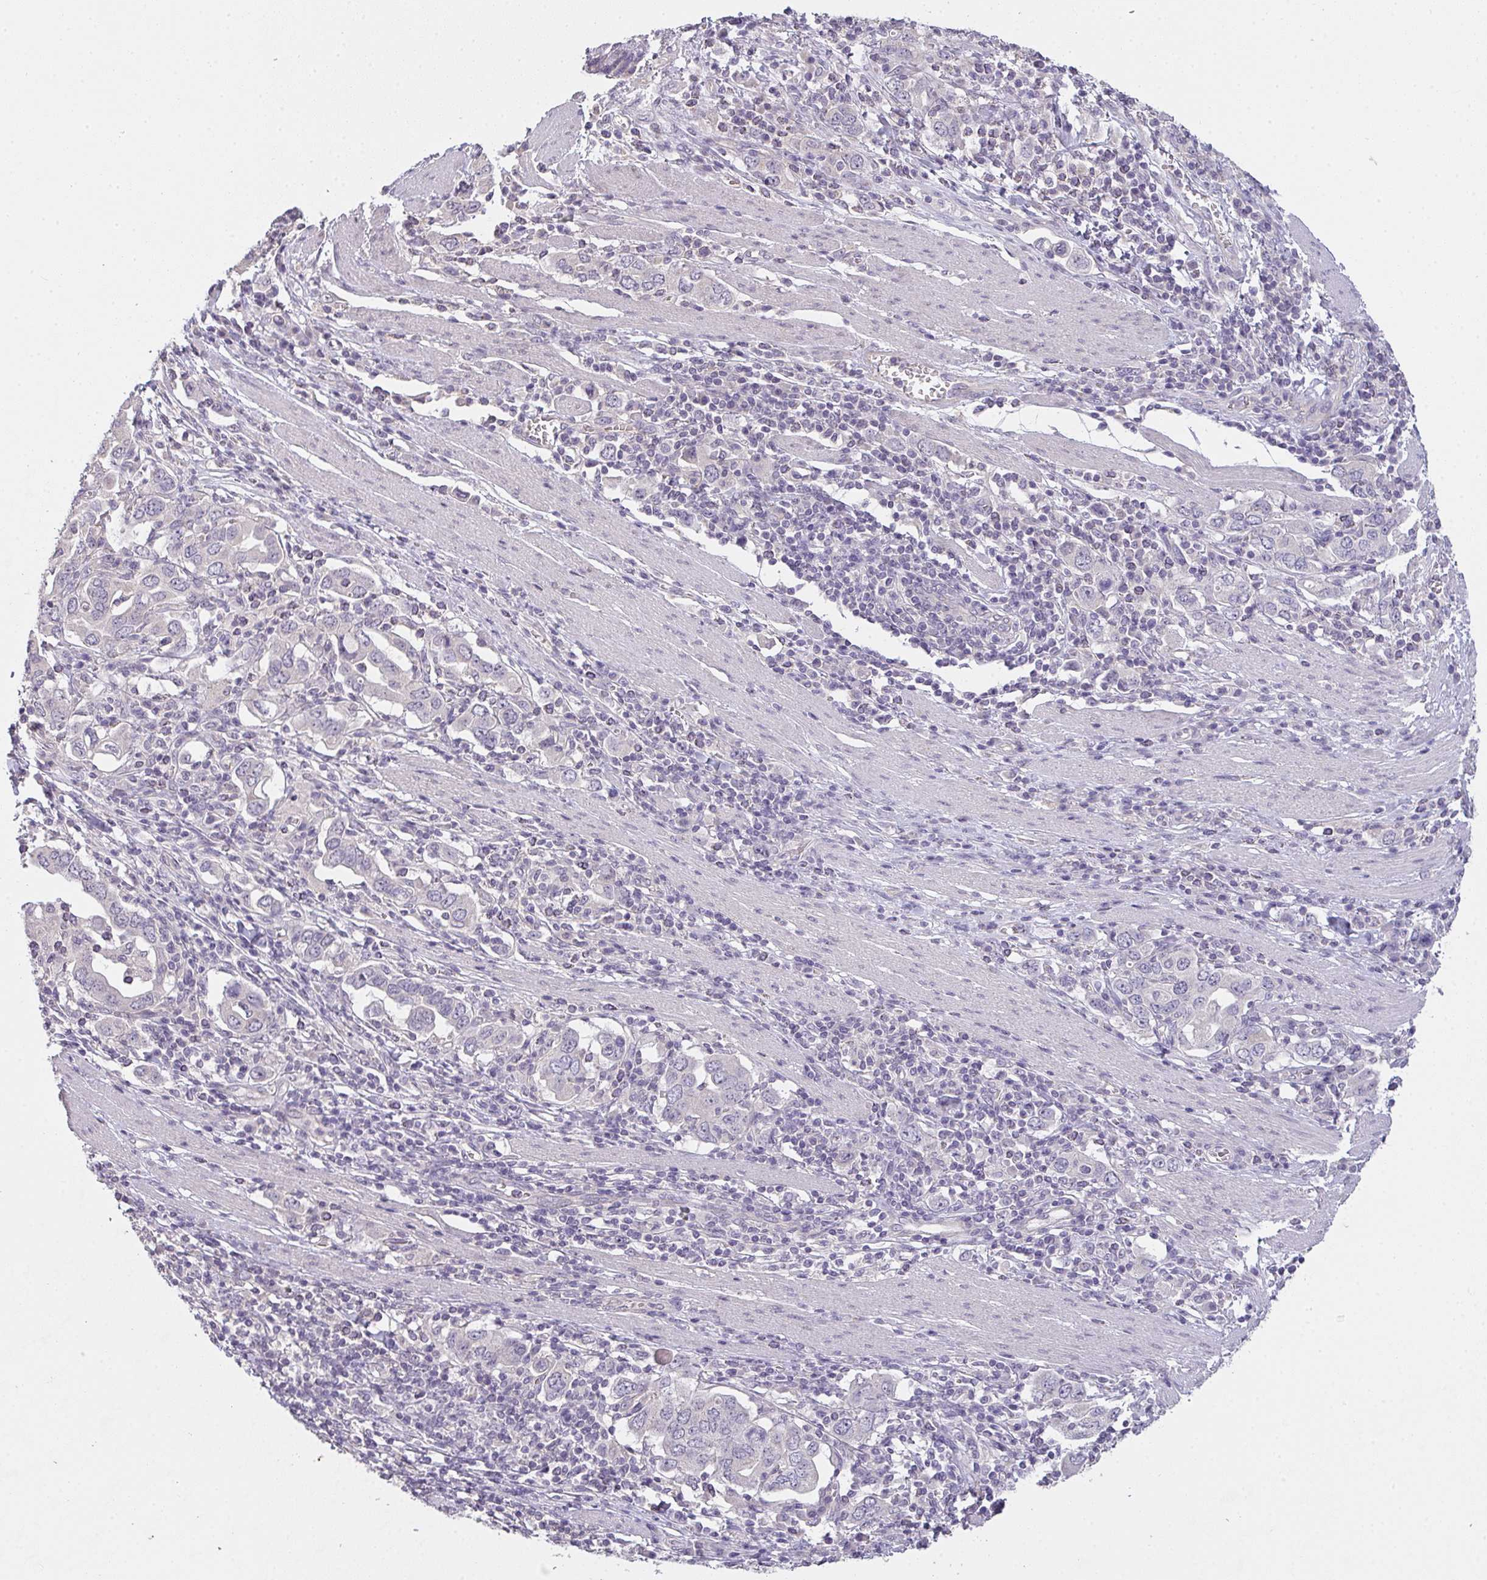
{"staining": {"intensity": "negative", "quantity": "none", "location": "none"}, "tissue": "stomach cancer", "cell_type": "Tumor cells", "image_type": "cancer", "snomed": [{"axis": "morphology", "description": "Adenocarcinoma, NOS"}, {"axis": "topography", "description": "Stomach, upper"}, {"axis": "topography", "description": "Stomach"}], "caption": "High power microscopy photomicrograph of an immunohistochemistry histopathology image of stomach cancer (adenocarcinoma), revealing no significant expression in tumor cells.", "gene": "TMEM219", "patient": {"sex": "male", "age": 62}}